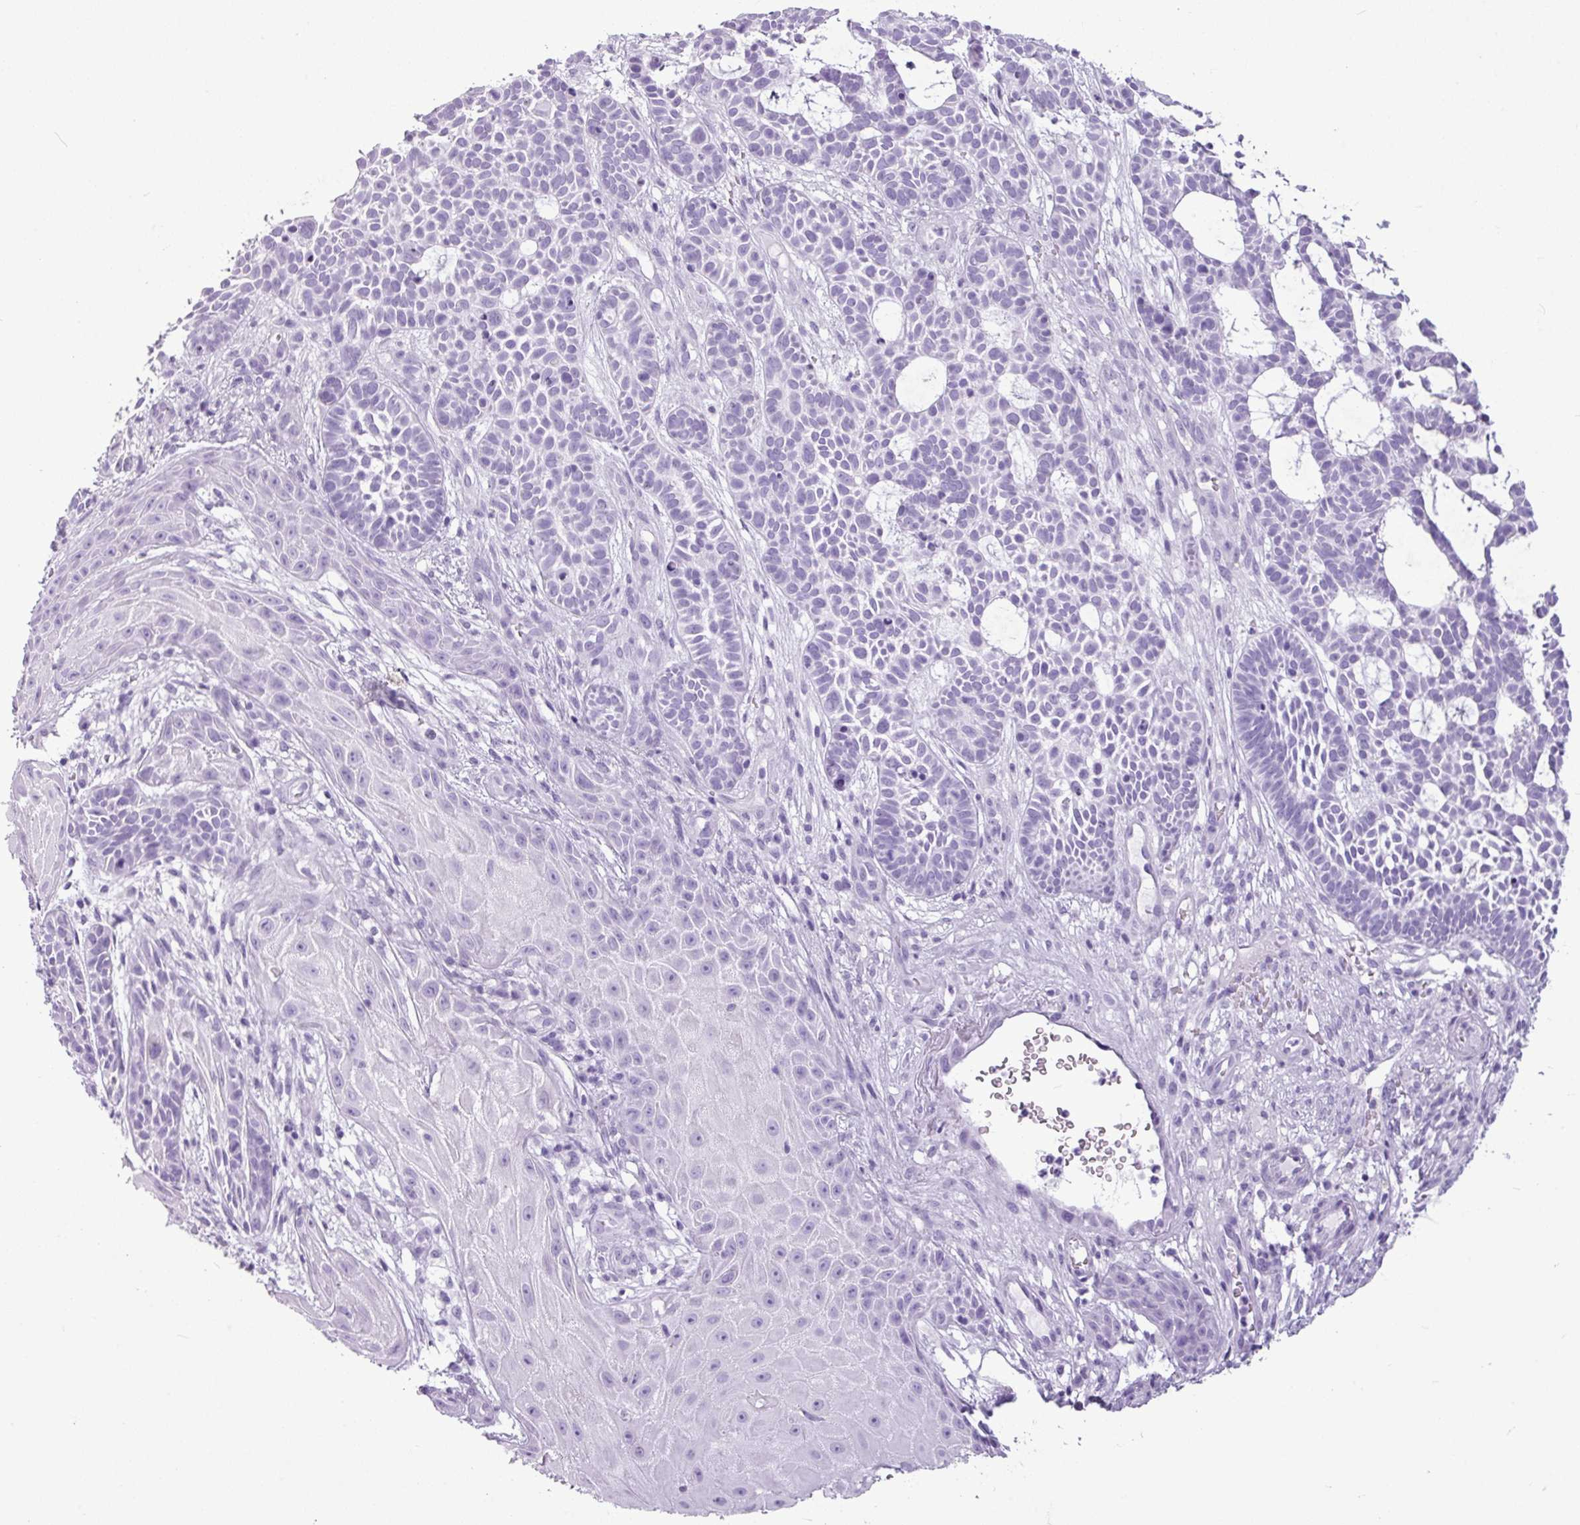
{"staining": {"intensity": "negative", "quantity": "none", "location": "none"}, "tissue": "skin cancer", "cell_type": "Tumor cells", "image_type": "cancer", "snomed": [{"axis": "morphology", "description": "Basal cell carcinoma"}, {"axis": "topography", "description": "Skin"}], "caption": "Skin basal cell carcinoma stained for a protein using IHC reveals no positivity tumor cells.", "gene": "AMY1B", "patient": {"sex": "male", "age": 89}}